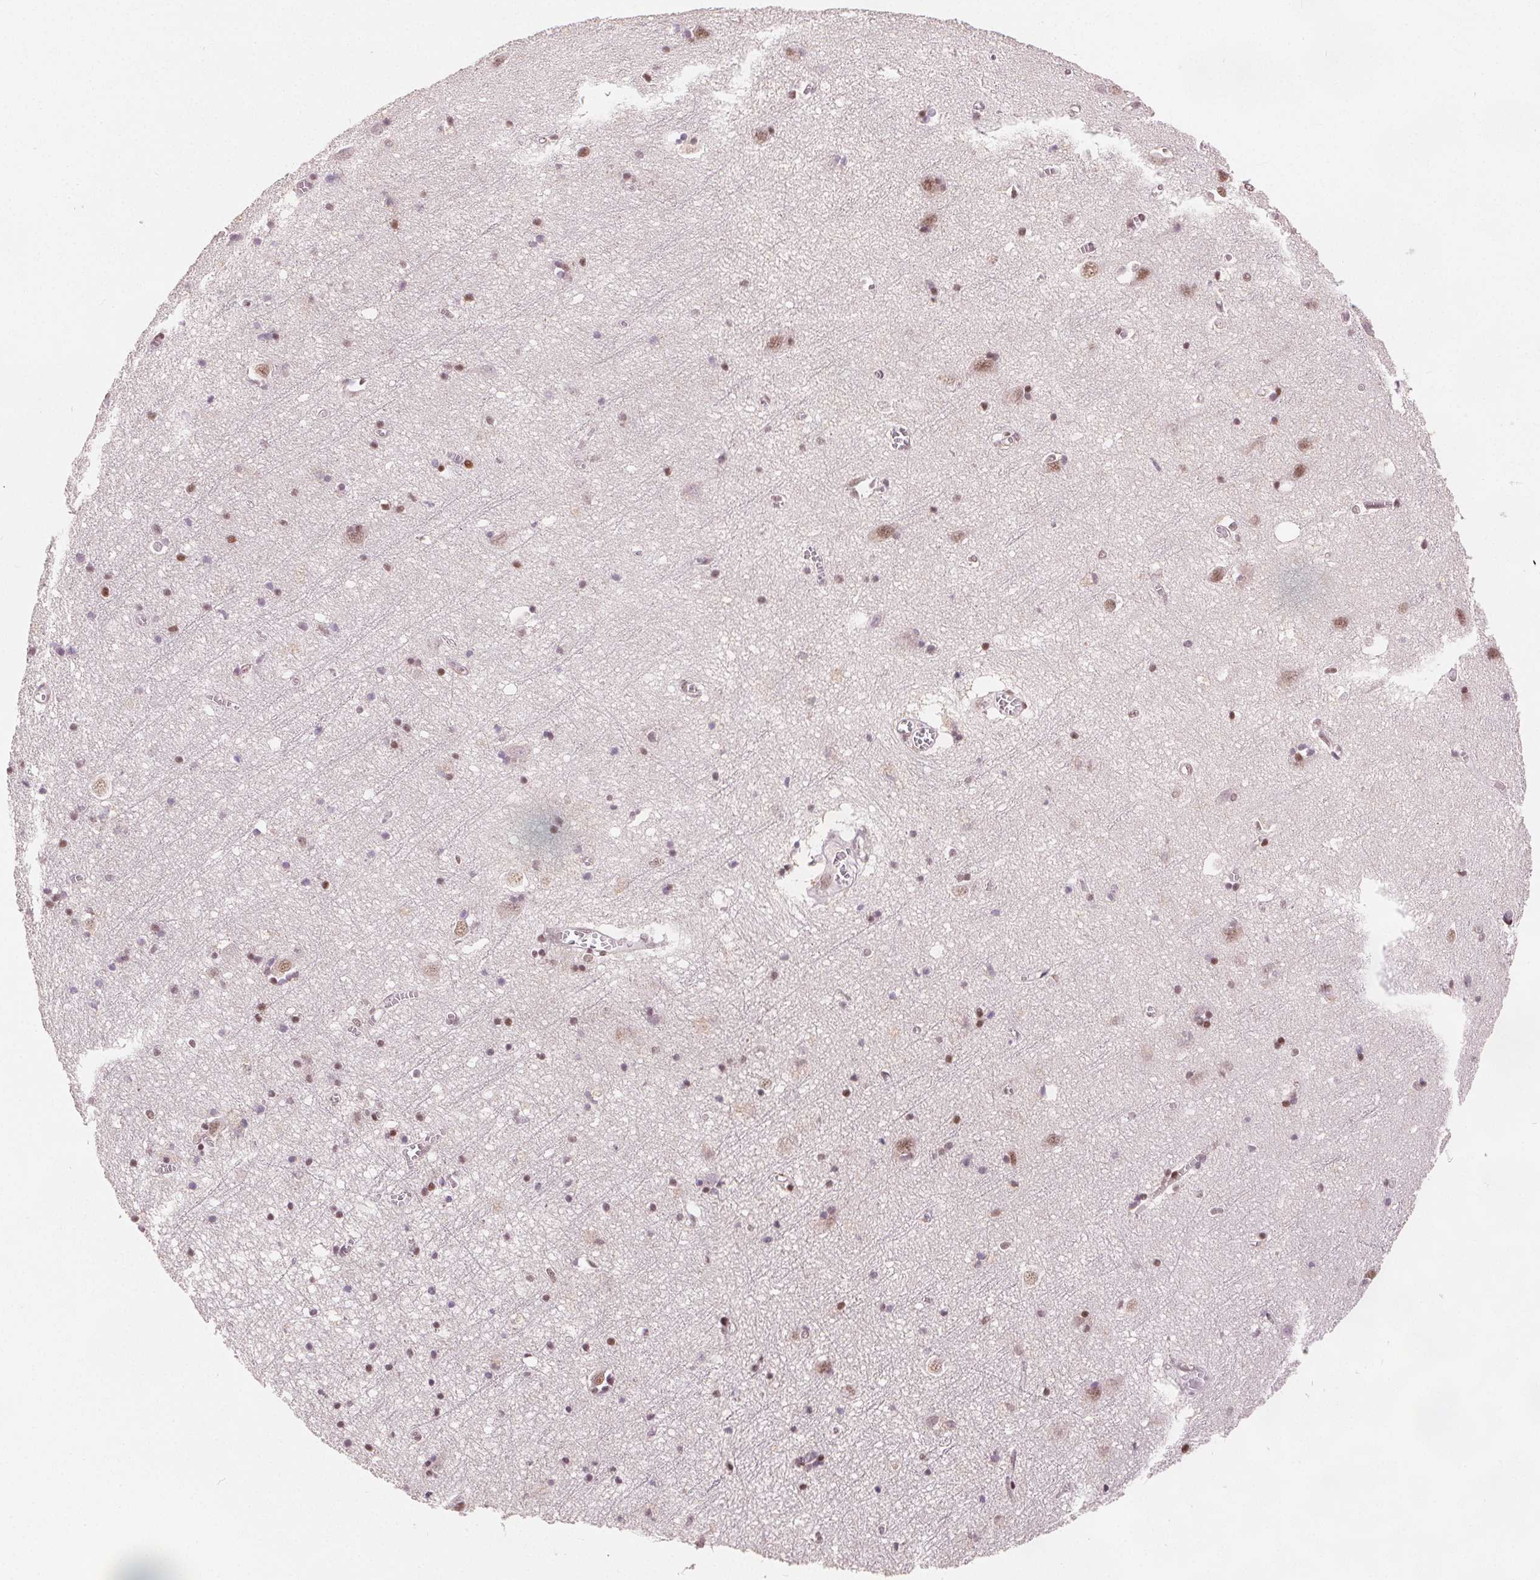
{"staining": {"intensity": "moderate", "quantity": ">75%", "location": "nuclear"}, "tissue": "cerebral cortex", "cell_type": "Endothelial cells", "image_type": "normal", "snomed": [{"axis": "morphology", "description": "Normal tissue, NOS"}, {"axis": "topography", "description": "Cerebral cortex"}], "caption": "An image showing moderate nuclear positivity in about >75% of endothelial cells in unremarkable cerebral cortex, as visualized by brown immunohistochemical staining.", "gene": "ZNF703", "patient": {"sex": "male", "age": 70}}